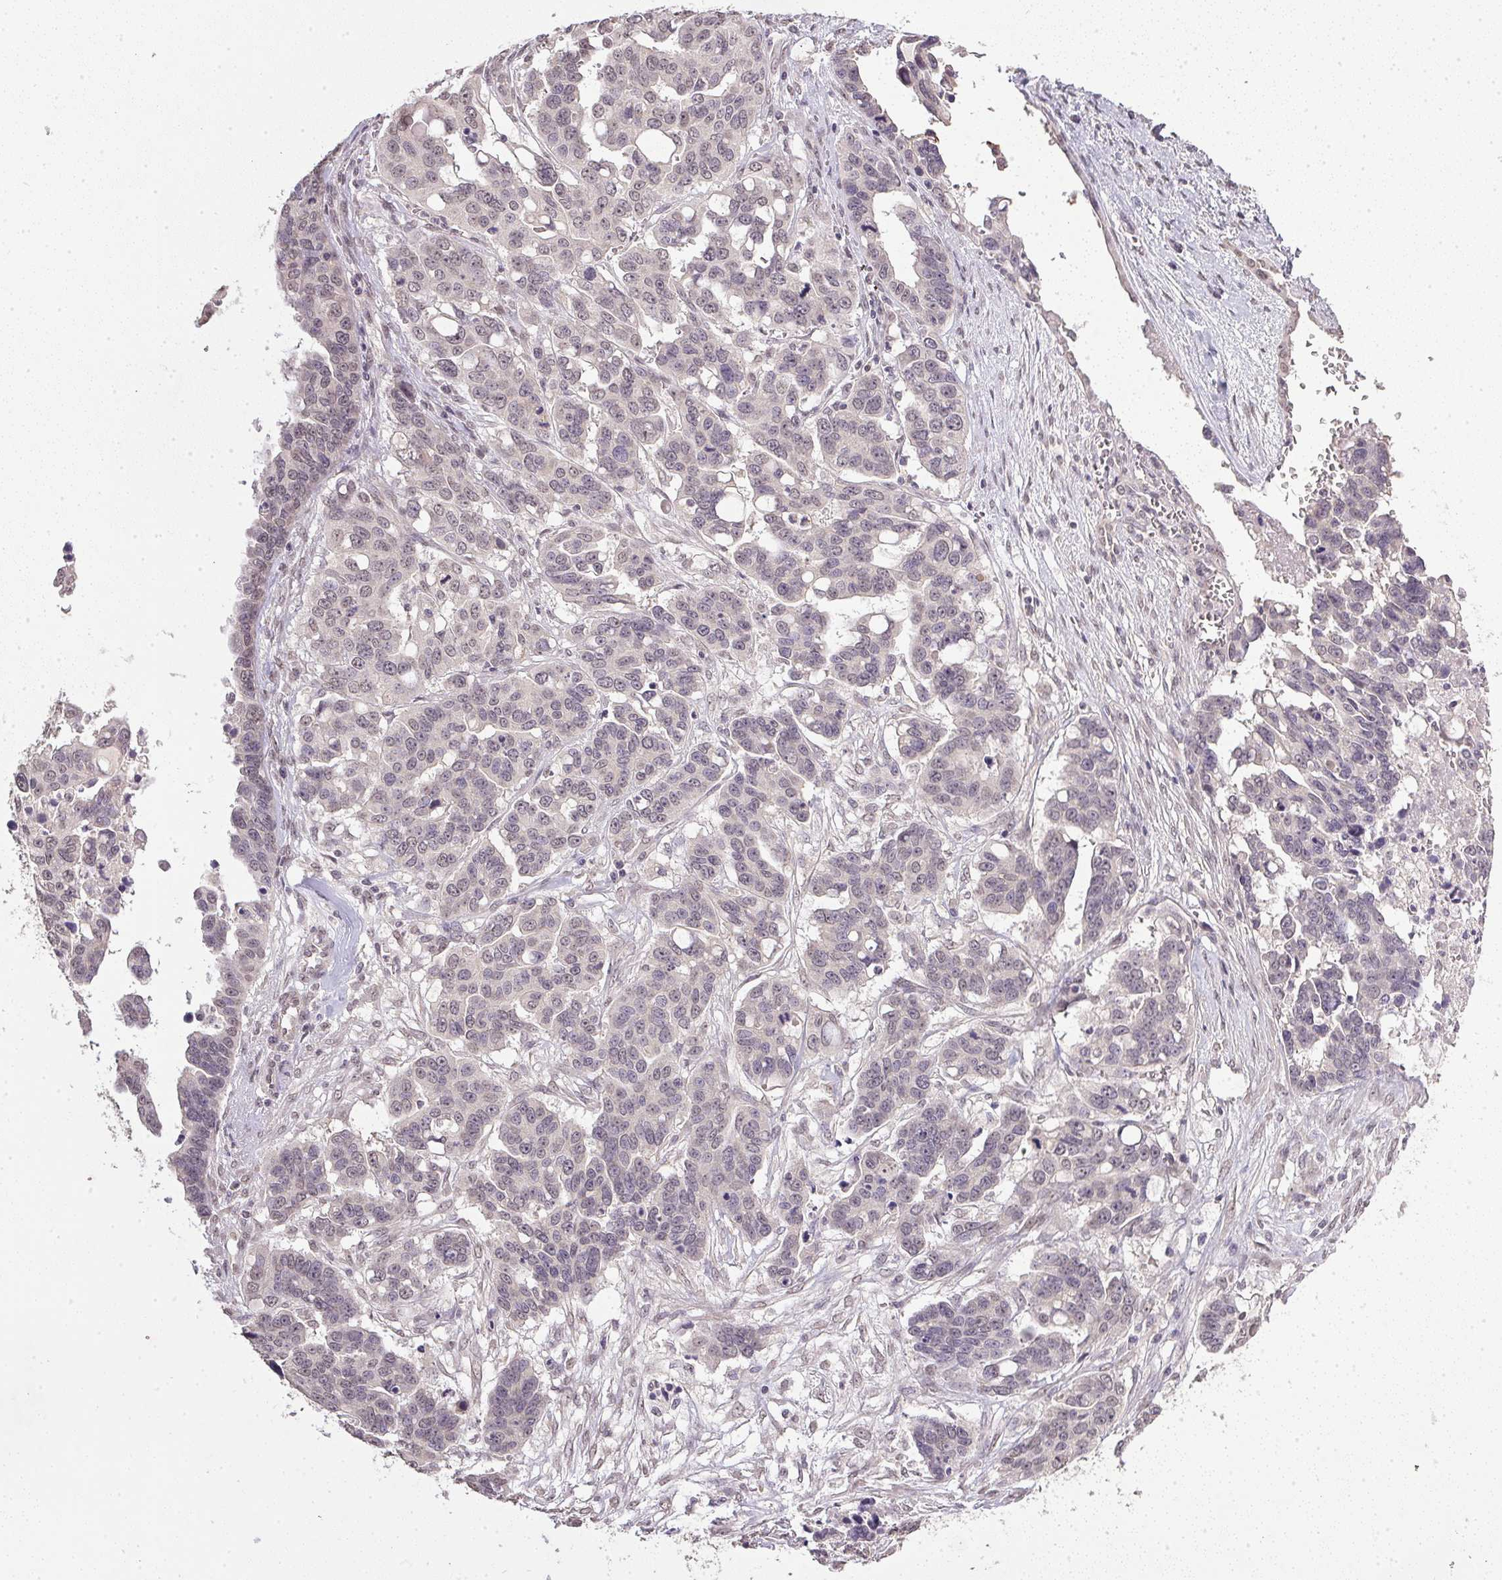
{"staining": {"intensity": "negative", "quantity": "none", "location": "none"}, "tissue": "ovarian cancer", "cell_type": "Tumor cells", "image_type": "cancer", "snomed": [{"axis": "morphology", "description": "Carcinoma, endometroid"}, {"axis": "topography", "description": "Ovary"}], "caption": "This histopathology image is of ovarian cancer stained with immunohistochemistry to label a protein in brown with the nuclei are counter-stained blue. There is no staining in tumor cells. Nuclei are stained in blue.", "gene": "PPP4R4", "patient": {"sex": "female", "age": 78}}